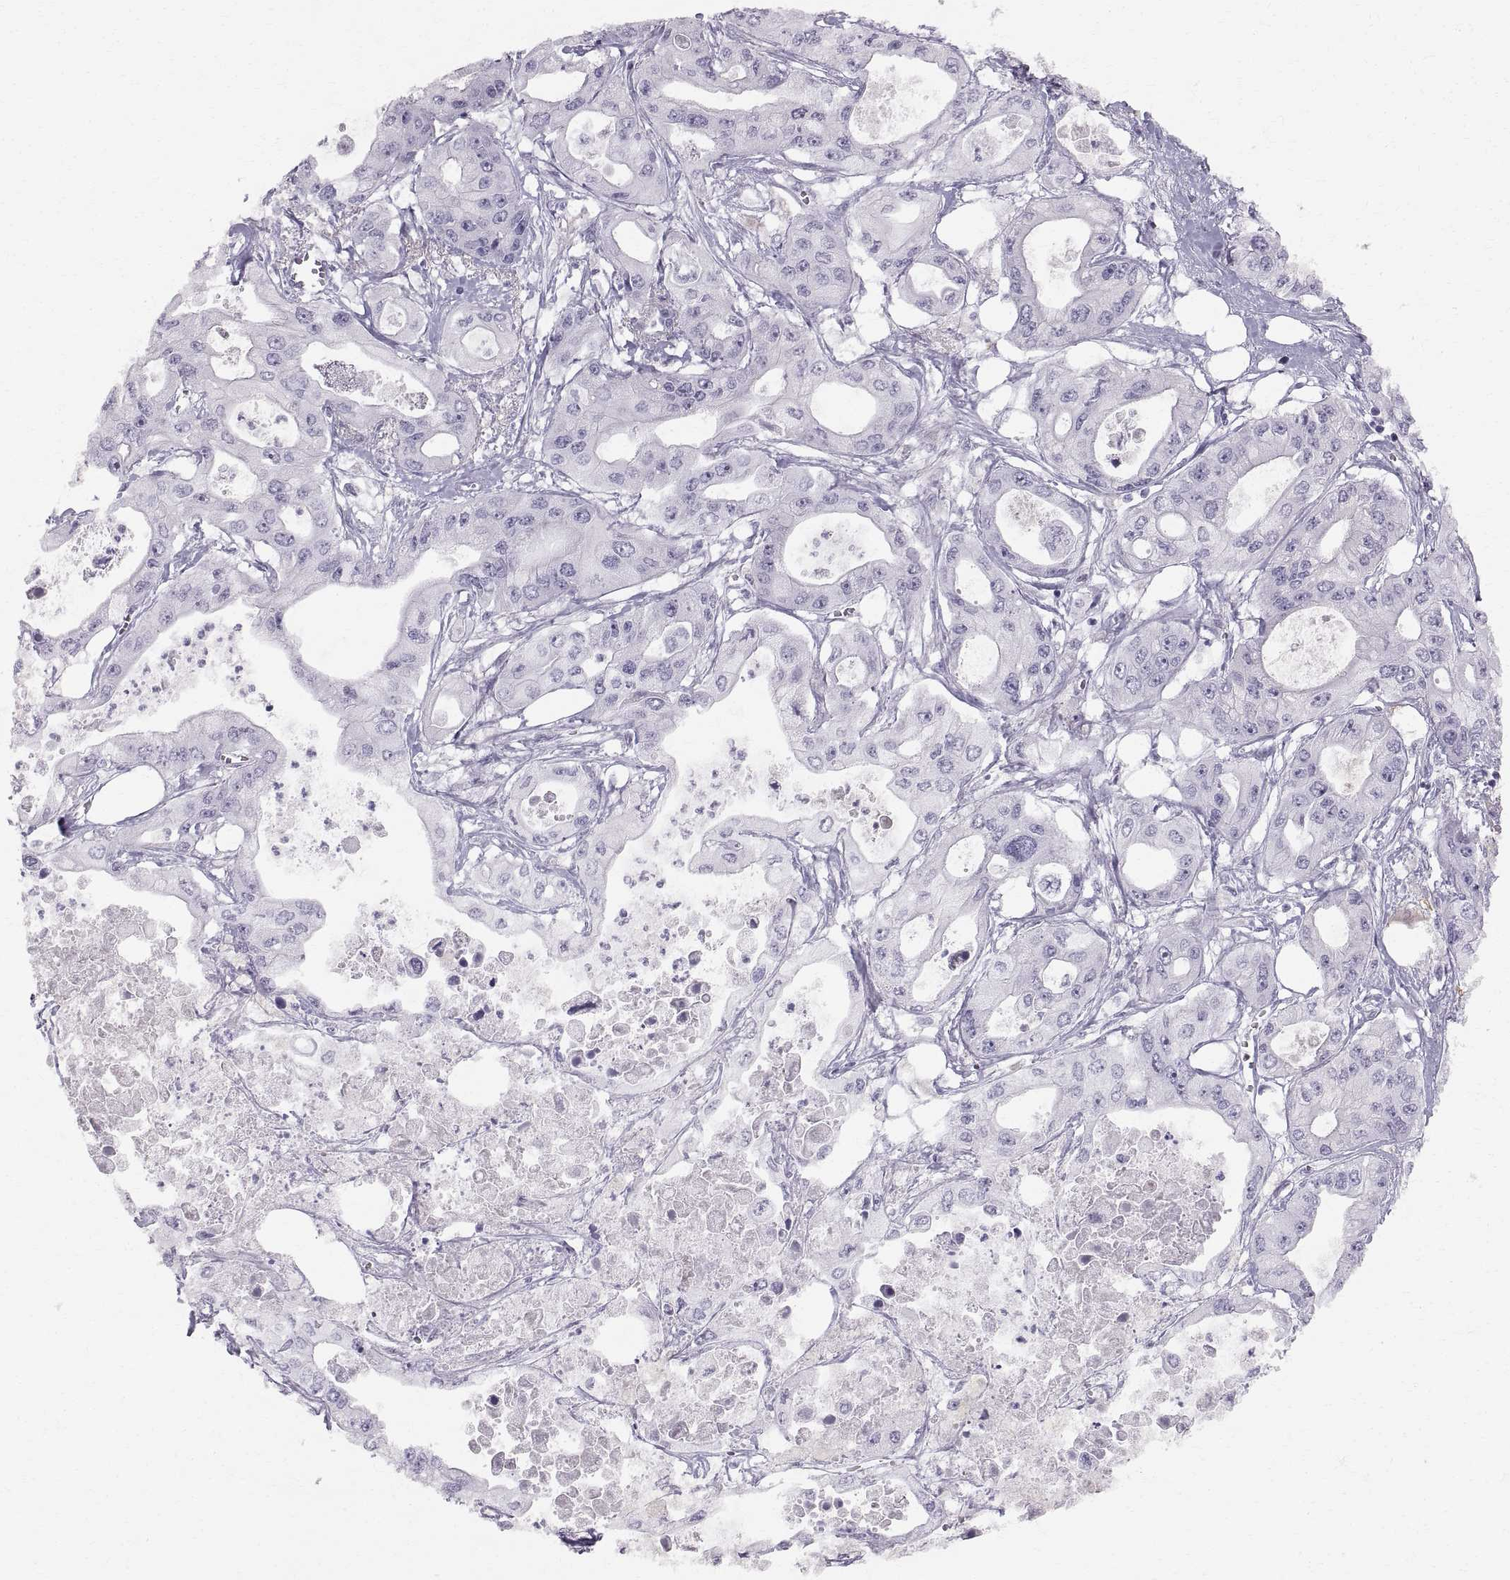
{"staining": {"intensity": "negative", "quantity": "none", "location": "none"}, "tissue": "pancreatic cancer", "cell_type": "Tumor cells", "image_type": "cancer", "snomed": [{"axis": "morphology", "description": "Adenocarcinoma, NOS"}, {"axis": "topography", "description": "Pancreas"}], "caption": "This is an immunohistochemistry (IHC) image of pancreatic cancer. There is no staining in tumor cells.", "gene": "SLC22A6", "patient": {"sex": "male", "age": 70}}